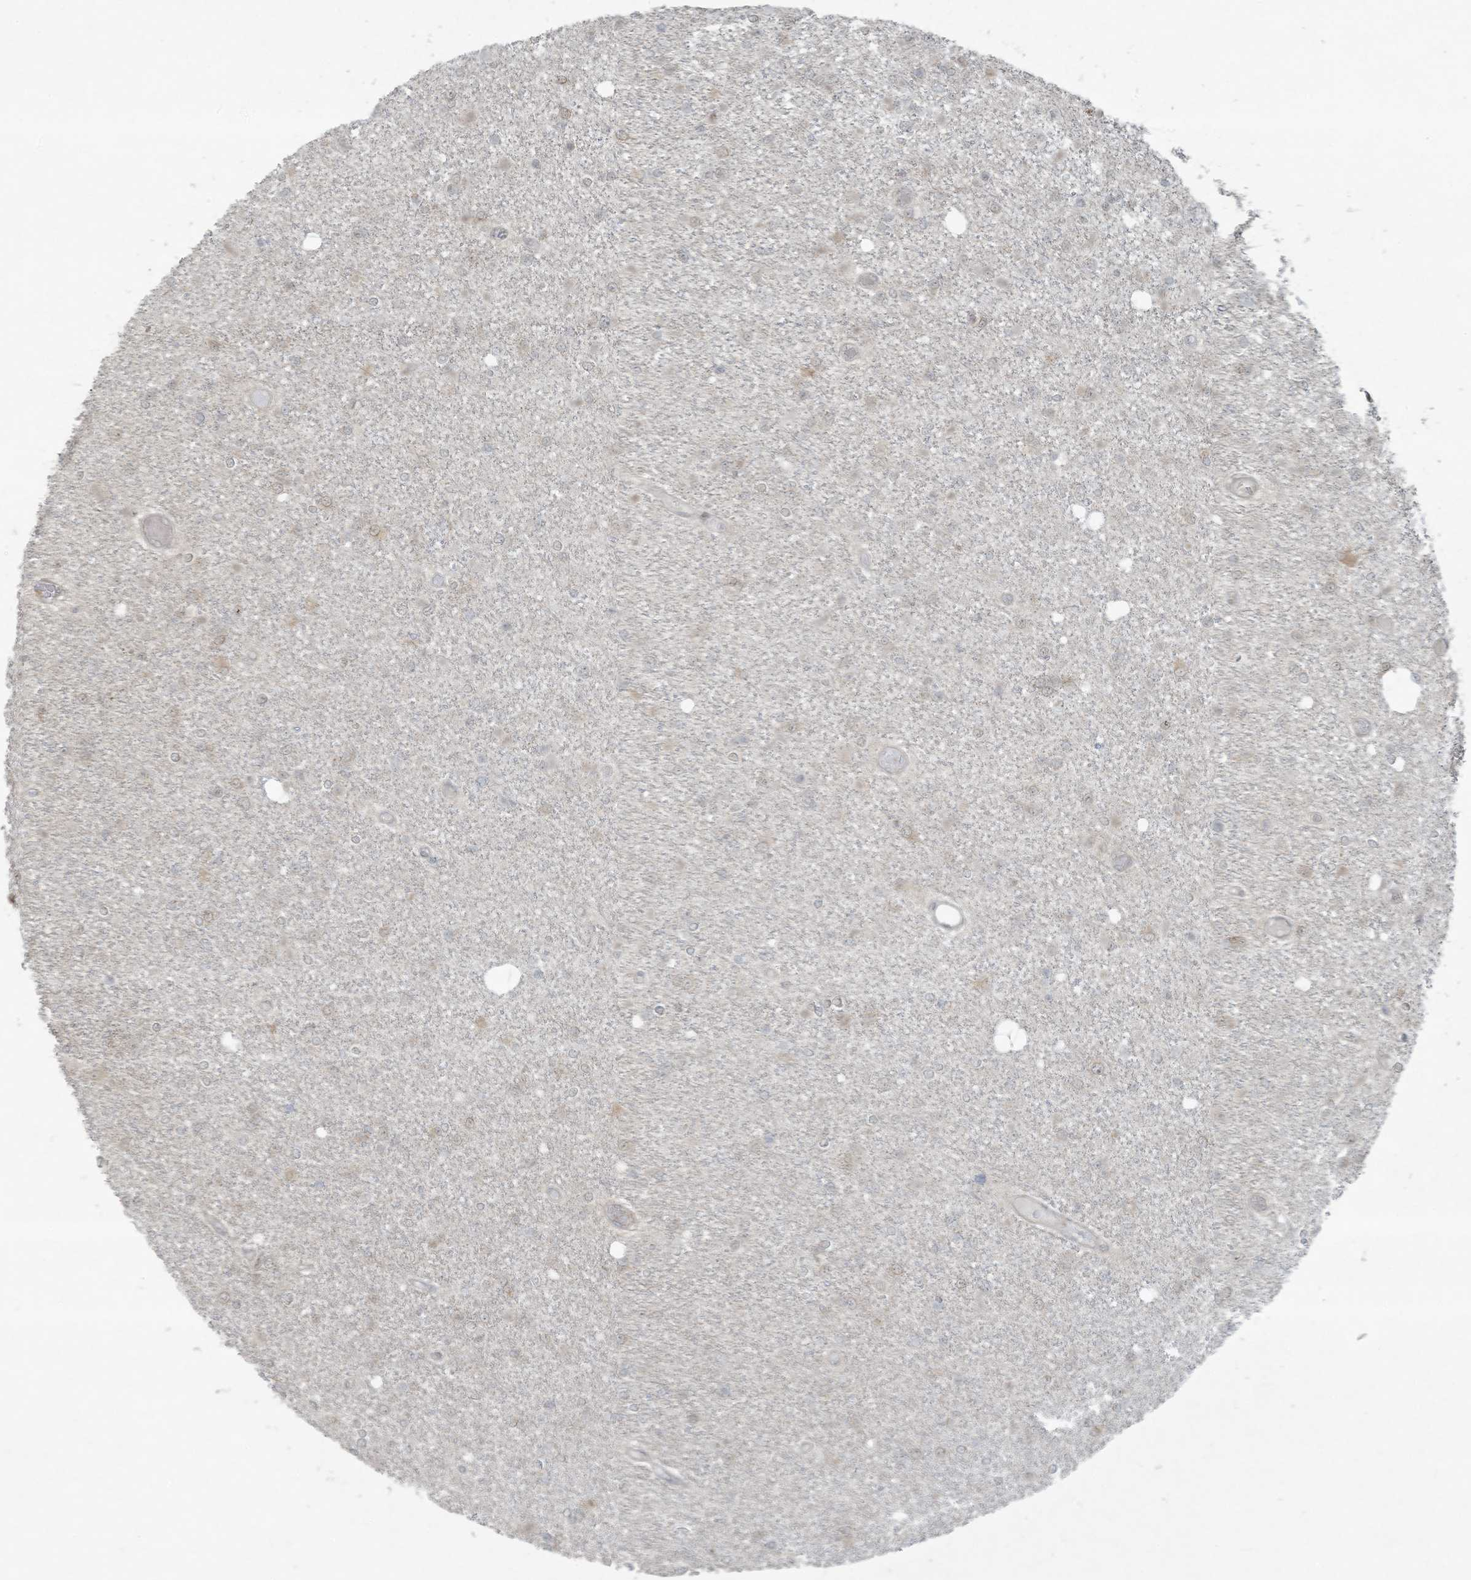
{"staining": {"intensity": "negative", "quantity": "none", "location": "none"}, "tissue": "glioma", "cell_type": "Tumor cells", "image_type": "cancer", "snomed": [{"axis": "morphology", "description": "Glioma, malignant, Low grade"}, {"axis": "topography", "description": "Brain"}], "caption": "Micrograph shows no protein positivity in tumor cells of glioma tissue. Nuclei are stained in blue.", "gene": "ZNF263", "patient": {"sex": "female", "age": 22}}